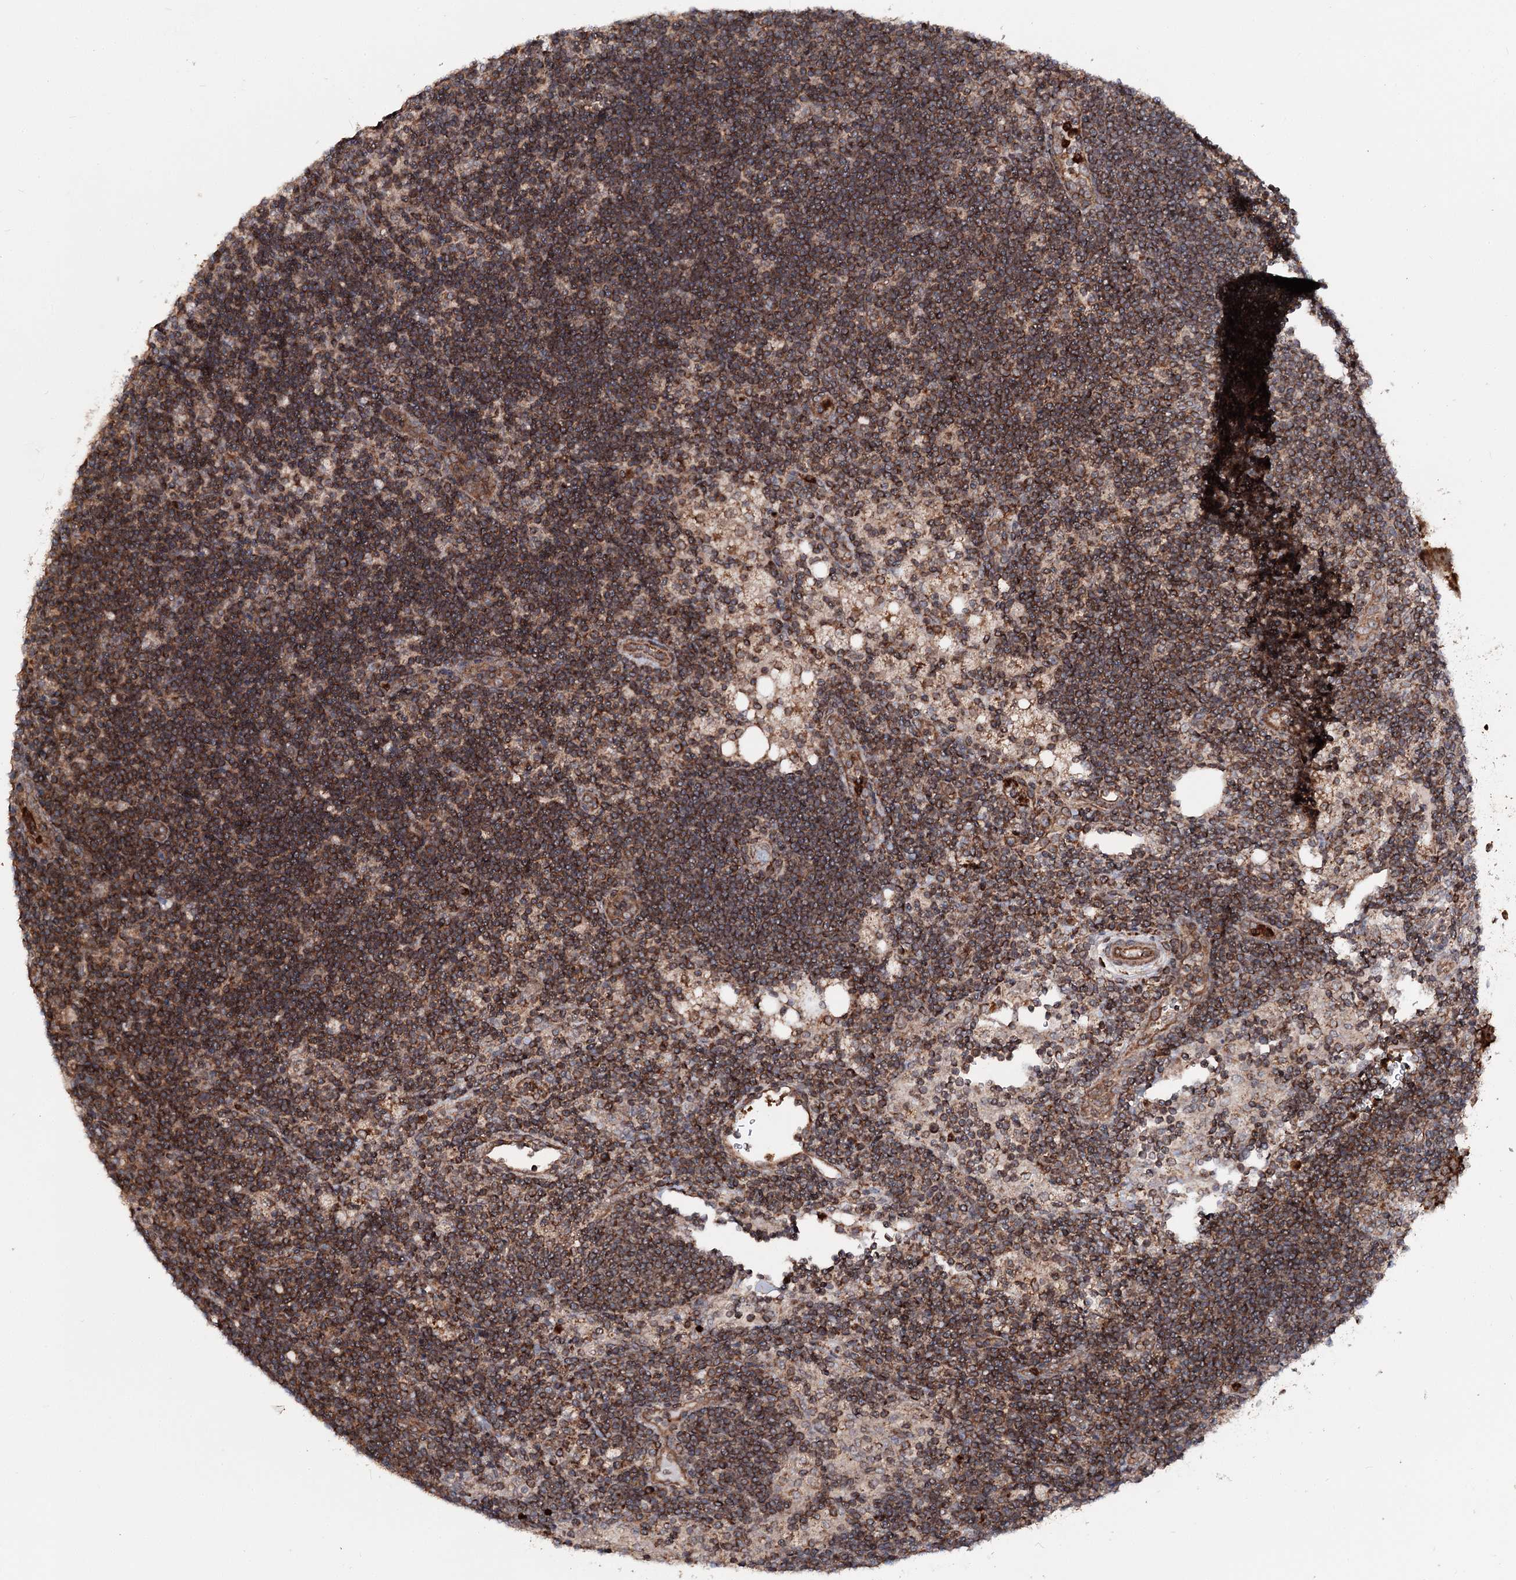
{"staining": {"intensity": "moderate", "quantity": ">75%", "location": "cytoplasmic/membranous"}, "tissue": "lymph node", "cell_type": "Germinal center cells", "image_type": "normal", "snomed": [{"axis": "morphology", "description": "Normal tissue, NOS"}, {"axis": "topography", "description": "Lymph node"}], "caption": "Lymph node was stained to show a protein in brown. There is medium levels of moderate cytoplasmic/membranous positivity in about >75% of germinal center cells. Using DAB (3,3'-diaminobenzidine) (brown) and hematoxylin (blue) stains, captured at high magnification using brightfield microscopy.", "gene": "FGFR1OP2", "patient": {"sex": "male", "age": 24}}